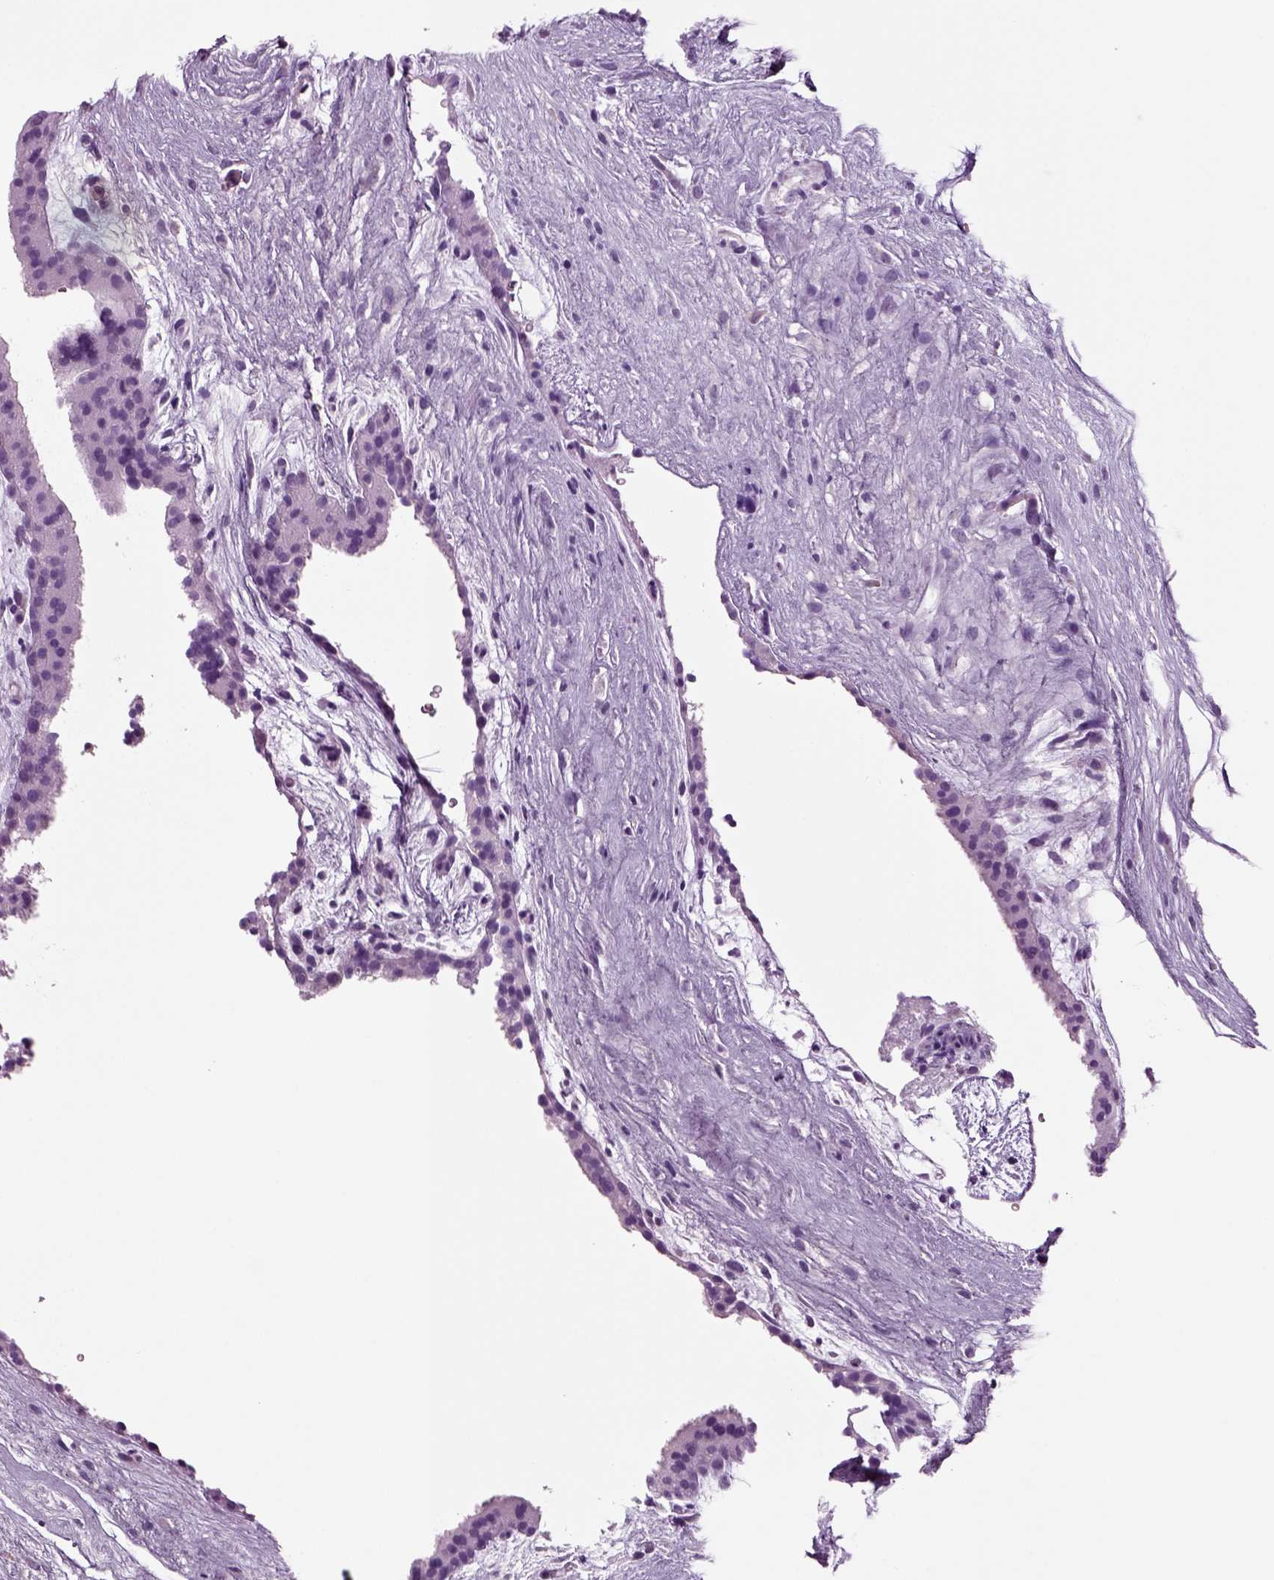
{"staining": {"intensity": "negative", "quantity": "none", "location": "none"}, "tissue": "placenta", "cell_type": "Decidual cells", "image_type": "normal", "snomed": [{"axis": "morphology", "description": "Normal tissue, NOS"}, {"axis": "topography", "description": "Placenta"}], "caption": "Immunohistochemistry of unremarkable human placenta exhibits no expression in decidual cells.", "gene": "CRABP1", "patient": {"sex": "female", "age": 19}}